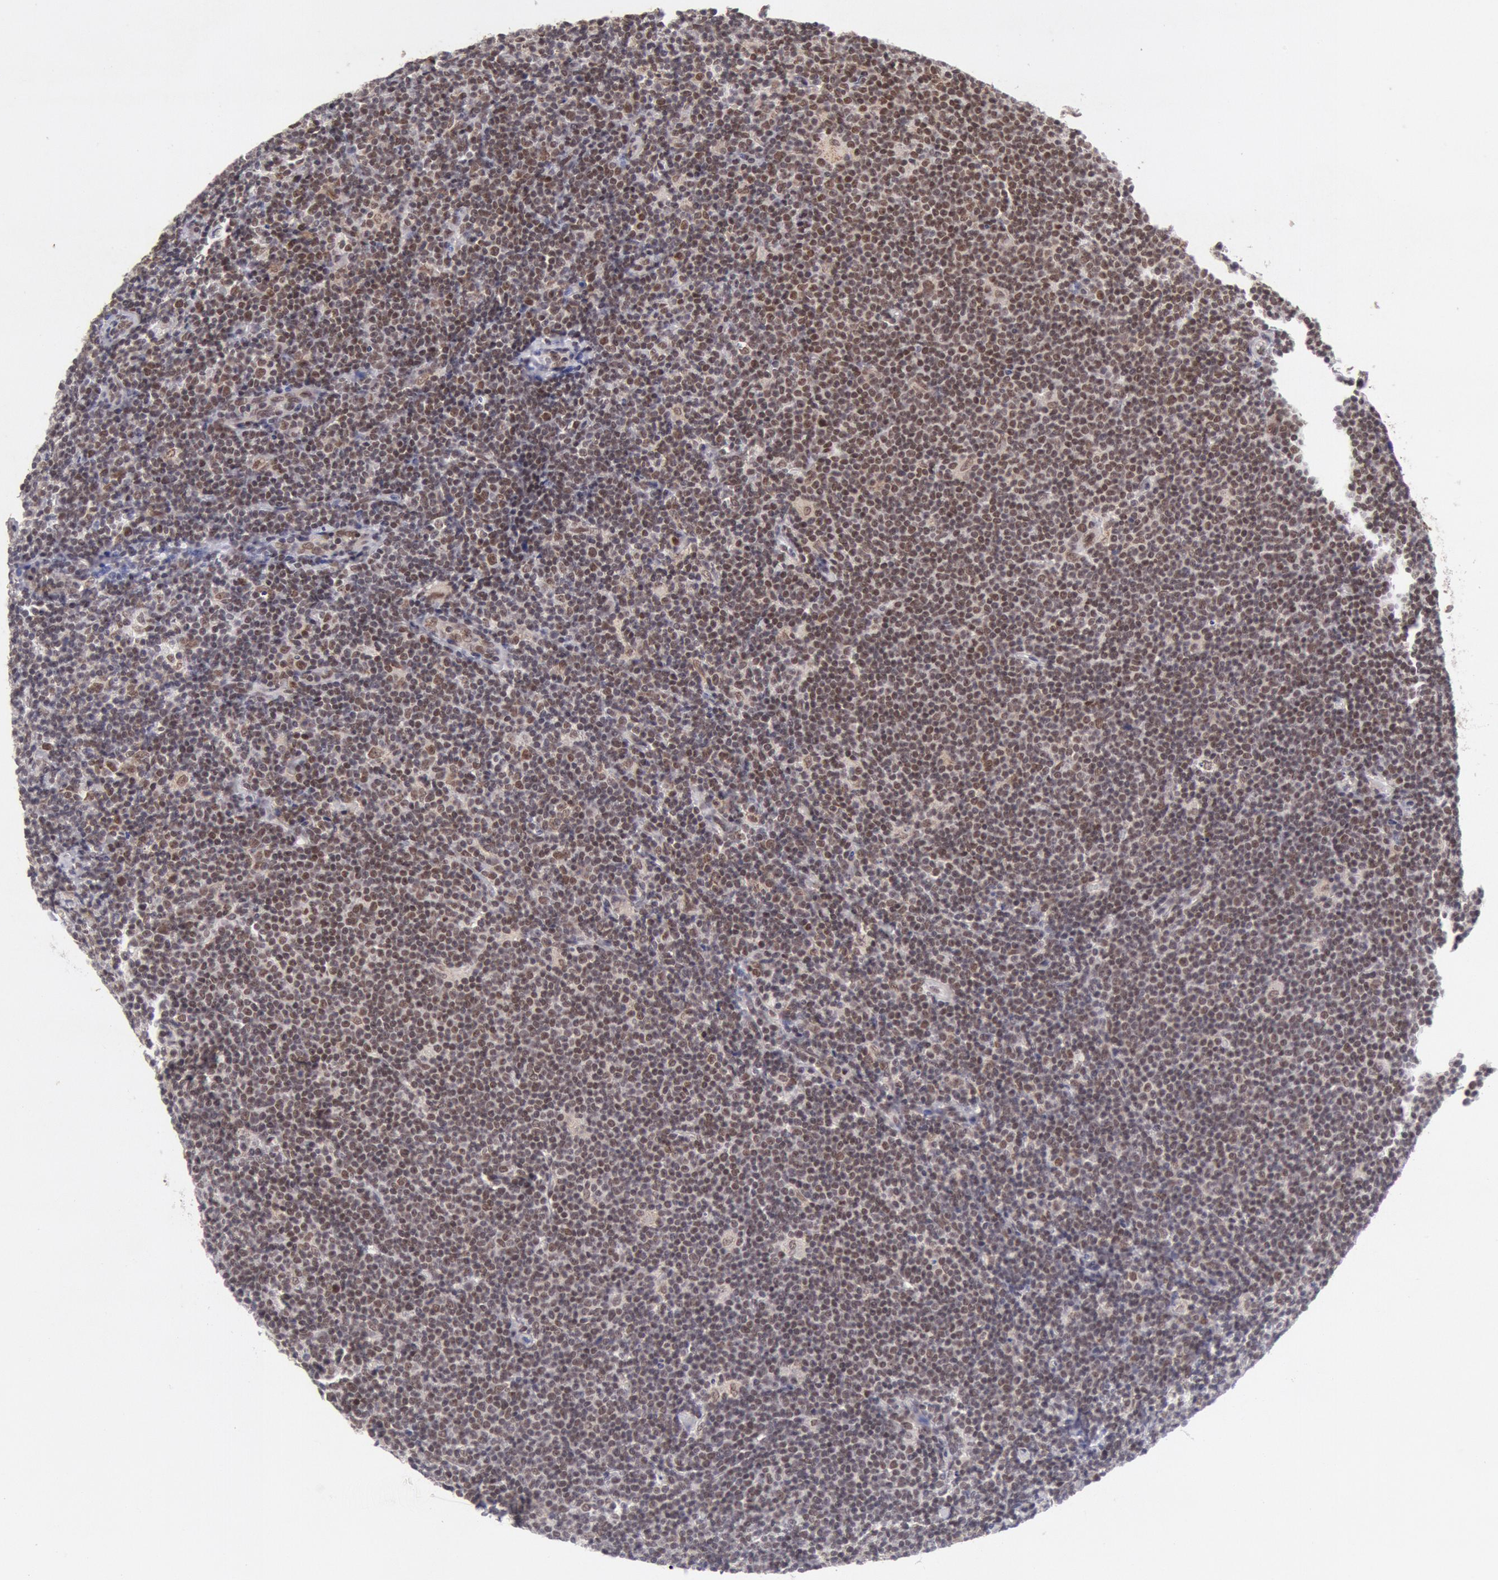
{"staining": {"intensity": "weak", "quantity": "25%-75%", "location": "nuclear"}, "tissue": "lymphoma", "cell_type": "Tumor cells", "image_type": "cancer", "snomed": [{"axis": "morphology", "description": "Malignant lymphoma, non-Hodgkin's type, Low grade"}, {"axis": "topography", "description": "Lymph node"}], "caption": "Weak nuclear protein expression is seen in approximately 25%-75% of tumor cells in lymphoma.", "gene": "CDKN2B", "patient": {"sex": "male", "age": 65}}